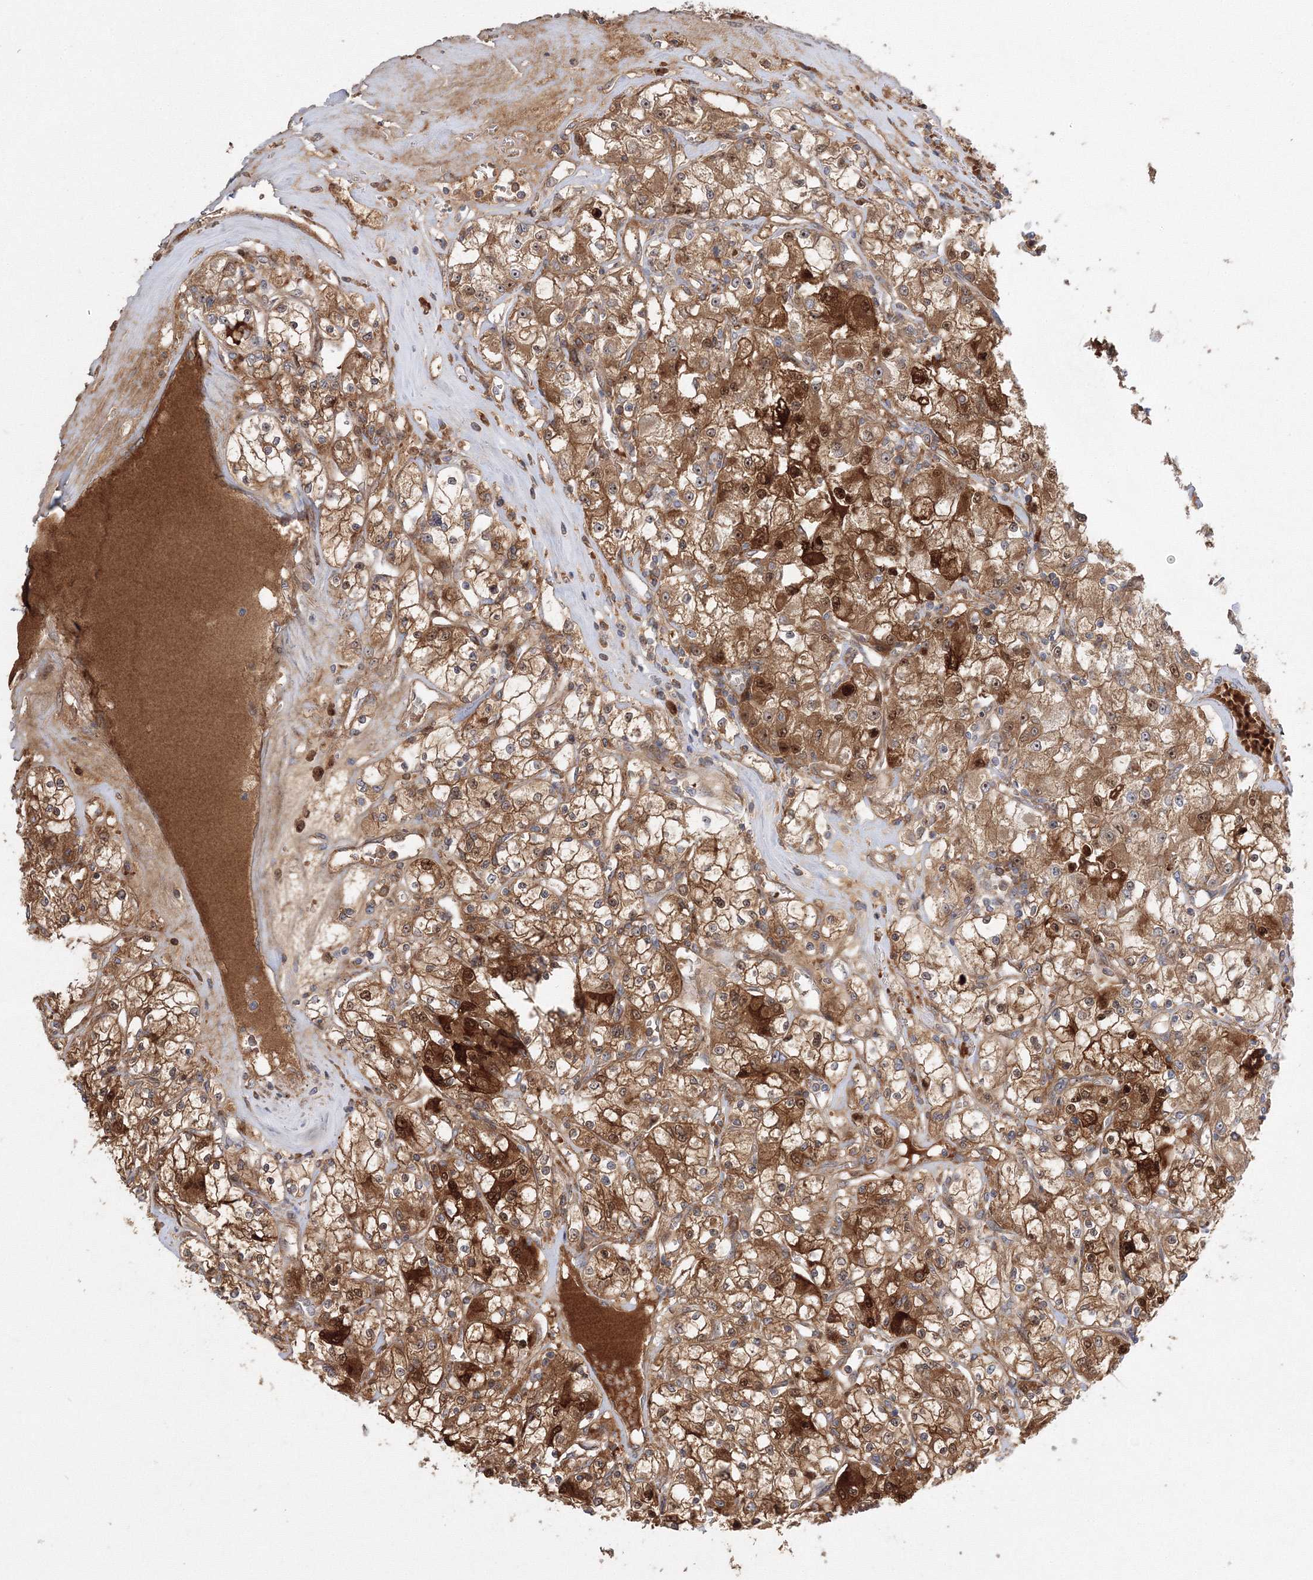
{"staining": {"intensity": "moderate", "quantity": ">75%", "location": "cytoplasmic/membranous,nuclear"}, "tissue": "renal cancer", "cell_type": "Tumor cells", "image_type": "cancer", "snomed": [{"axis": "morphology", "description": "Adenocarcinoma, NOS"}, {"axis": "topography", "description": "Kidney"}], "caption": "Brown immunohistochemical staining in human renal cancer (adenocarcinoma) demonstrates moderate cytoplasmic/membranous and nuclear expression in about >75% of tumor cells.", "gene": "NPM3", "patient": {"sex": "female", "age": 59}}